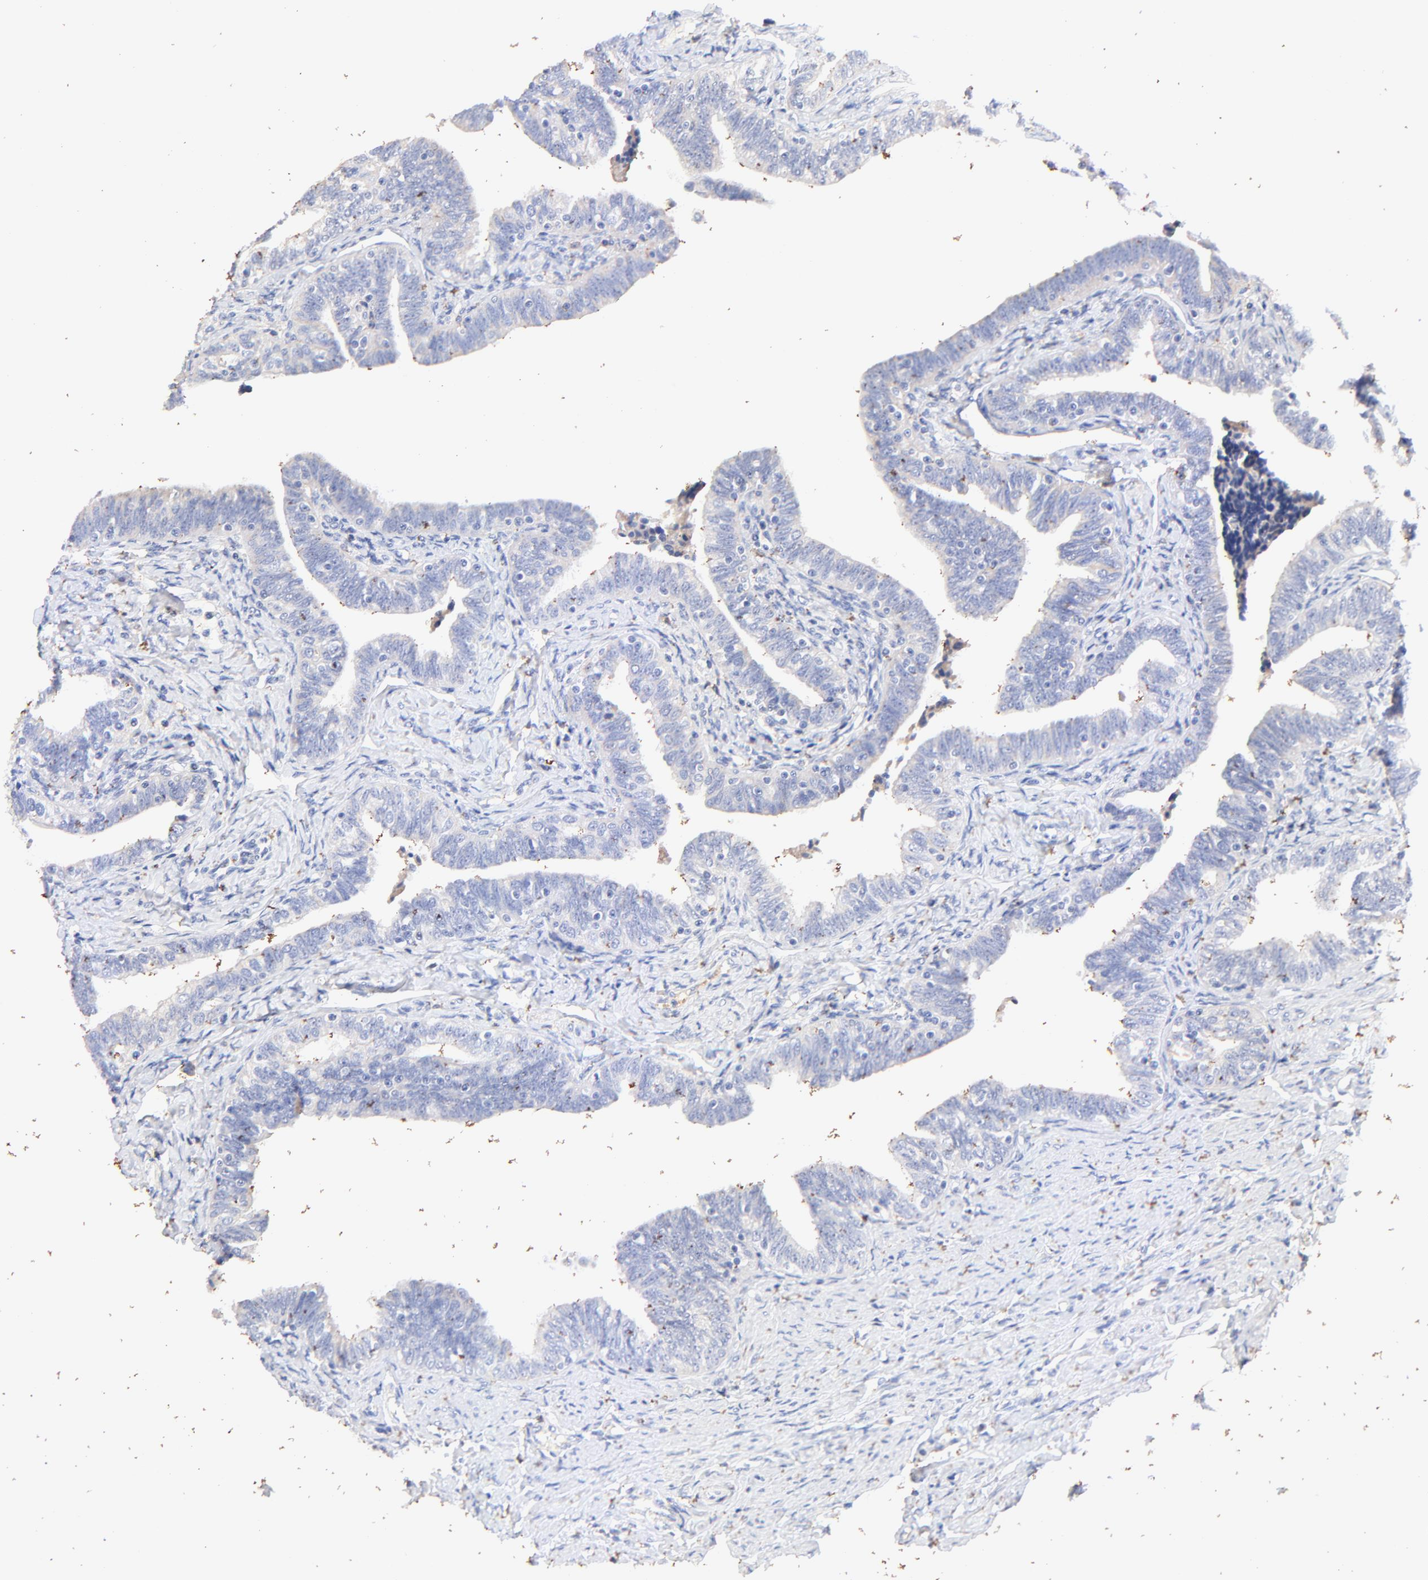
{"staining": {"intensity": "negative", "quantity": "none", "location": "none"}, "tissue": "fallopian tube", "cell_type": "Glandular cells", "image_type": "normal", "snomed": [{"axis": "morphology", "description": "Normal tissue, NOS"}, {"axis": "topography", "description": "Fallopian tube"}, {"axis": "topography", "description": "Ovary"}], "caption": "DAB (3,3'-diaminobenzidine) immunohistochemical staining of unremarkable fallopian tube demonstrates no significant expression in glandular cells.", "gene": "IGLV7", "patient": {"sex": "female", "age": 69}}